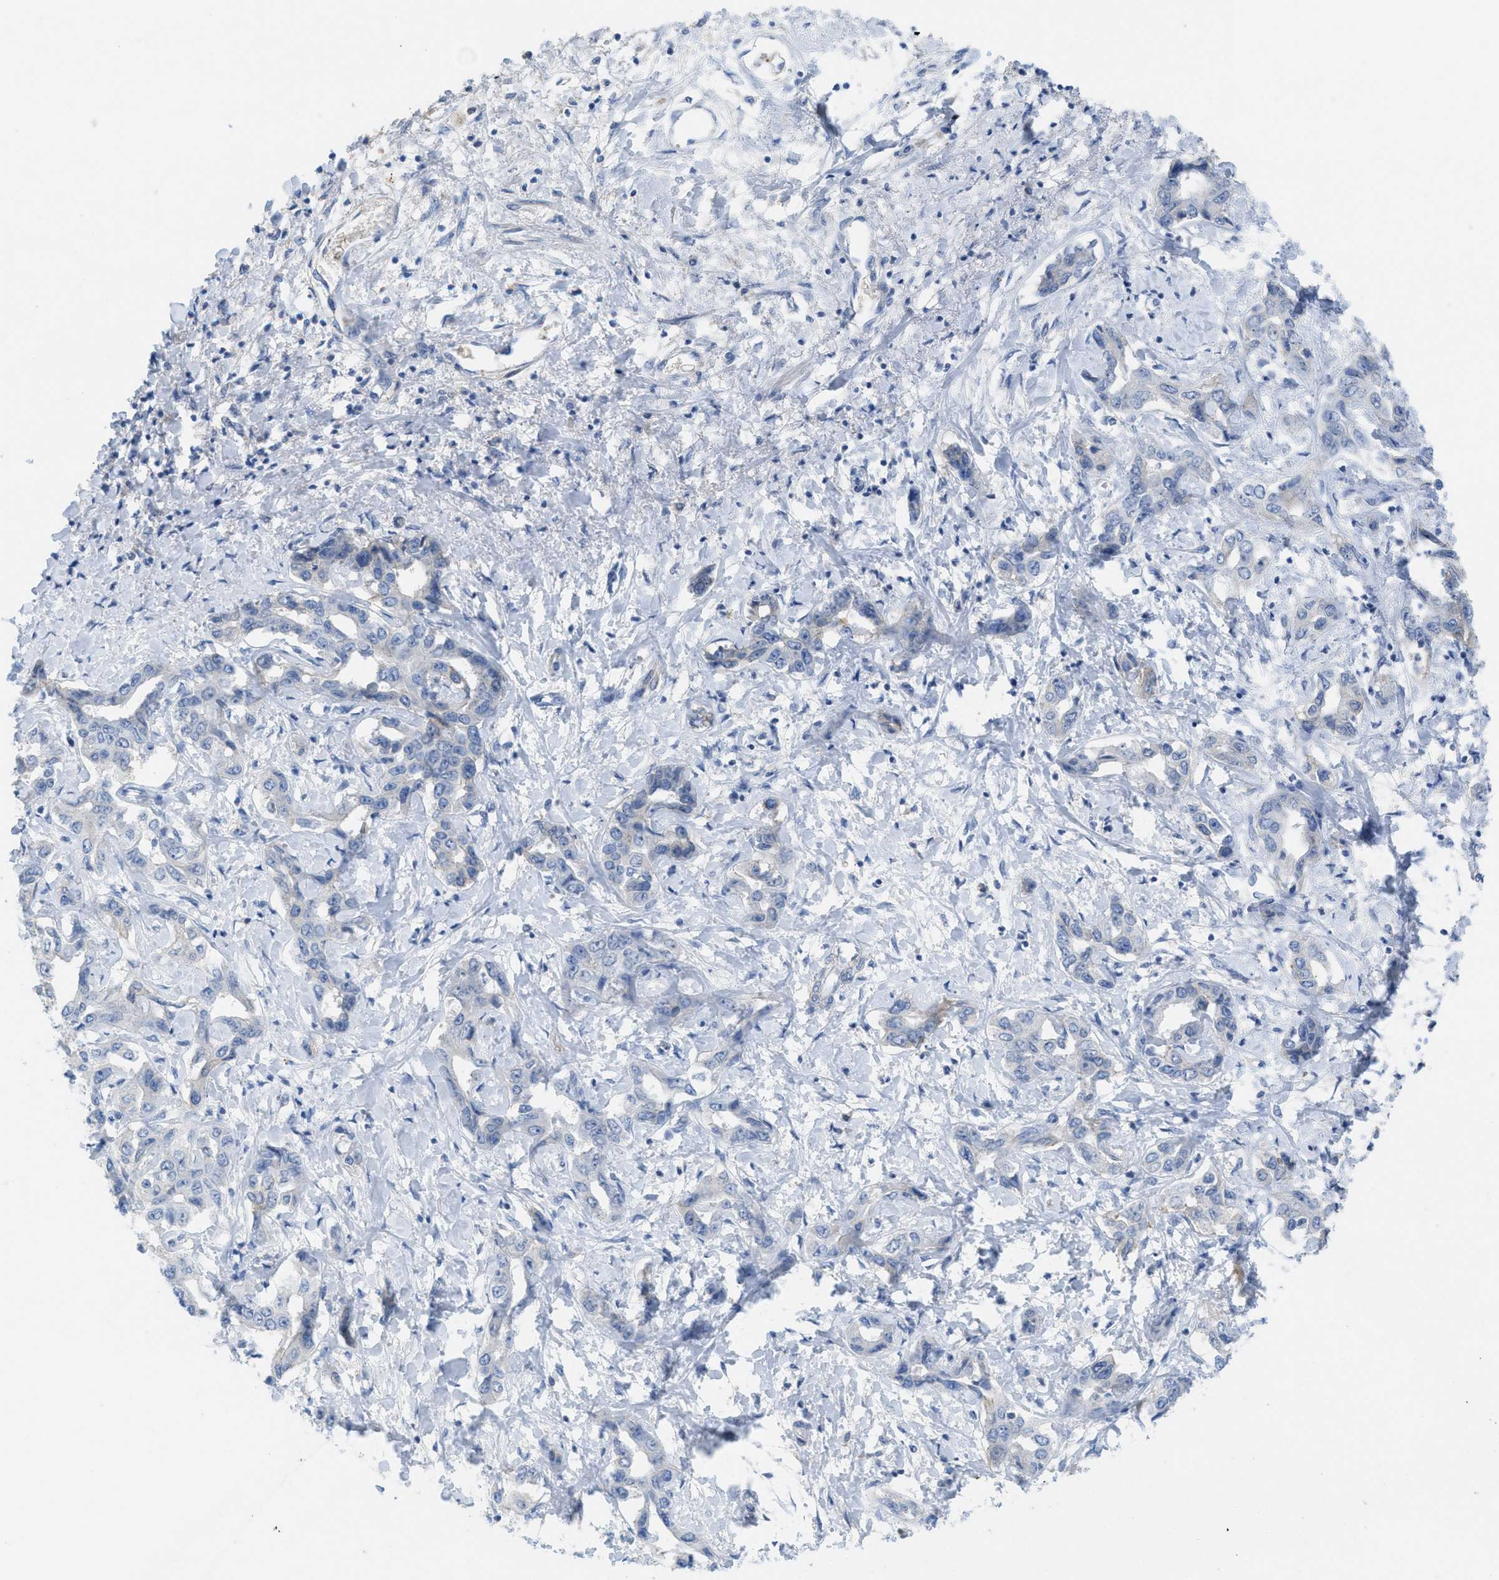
{"staining": {"intensity": "negative", "quantity": "none", "location": "none"}, "tissue": "liver cancer", "cell_type": "Tumor cells", "image_type": "cancer", "snomed": [{"axis": "morphology", "description": "Cholangiocarcinoma"}, {"axis": "topography", "description": "Liver"}], "caption": "Tumor cells show no significant protein staining in liver cholangiocarcinoma. Brightfield microscopy of immunohistochemistry (IHC) stained with DAB (brown) and hematoxylin (blue), captured at high magnification.", "gene": "CNNM4", "patient": {"sex": "male", "age": 59}}